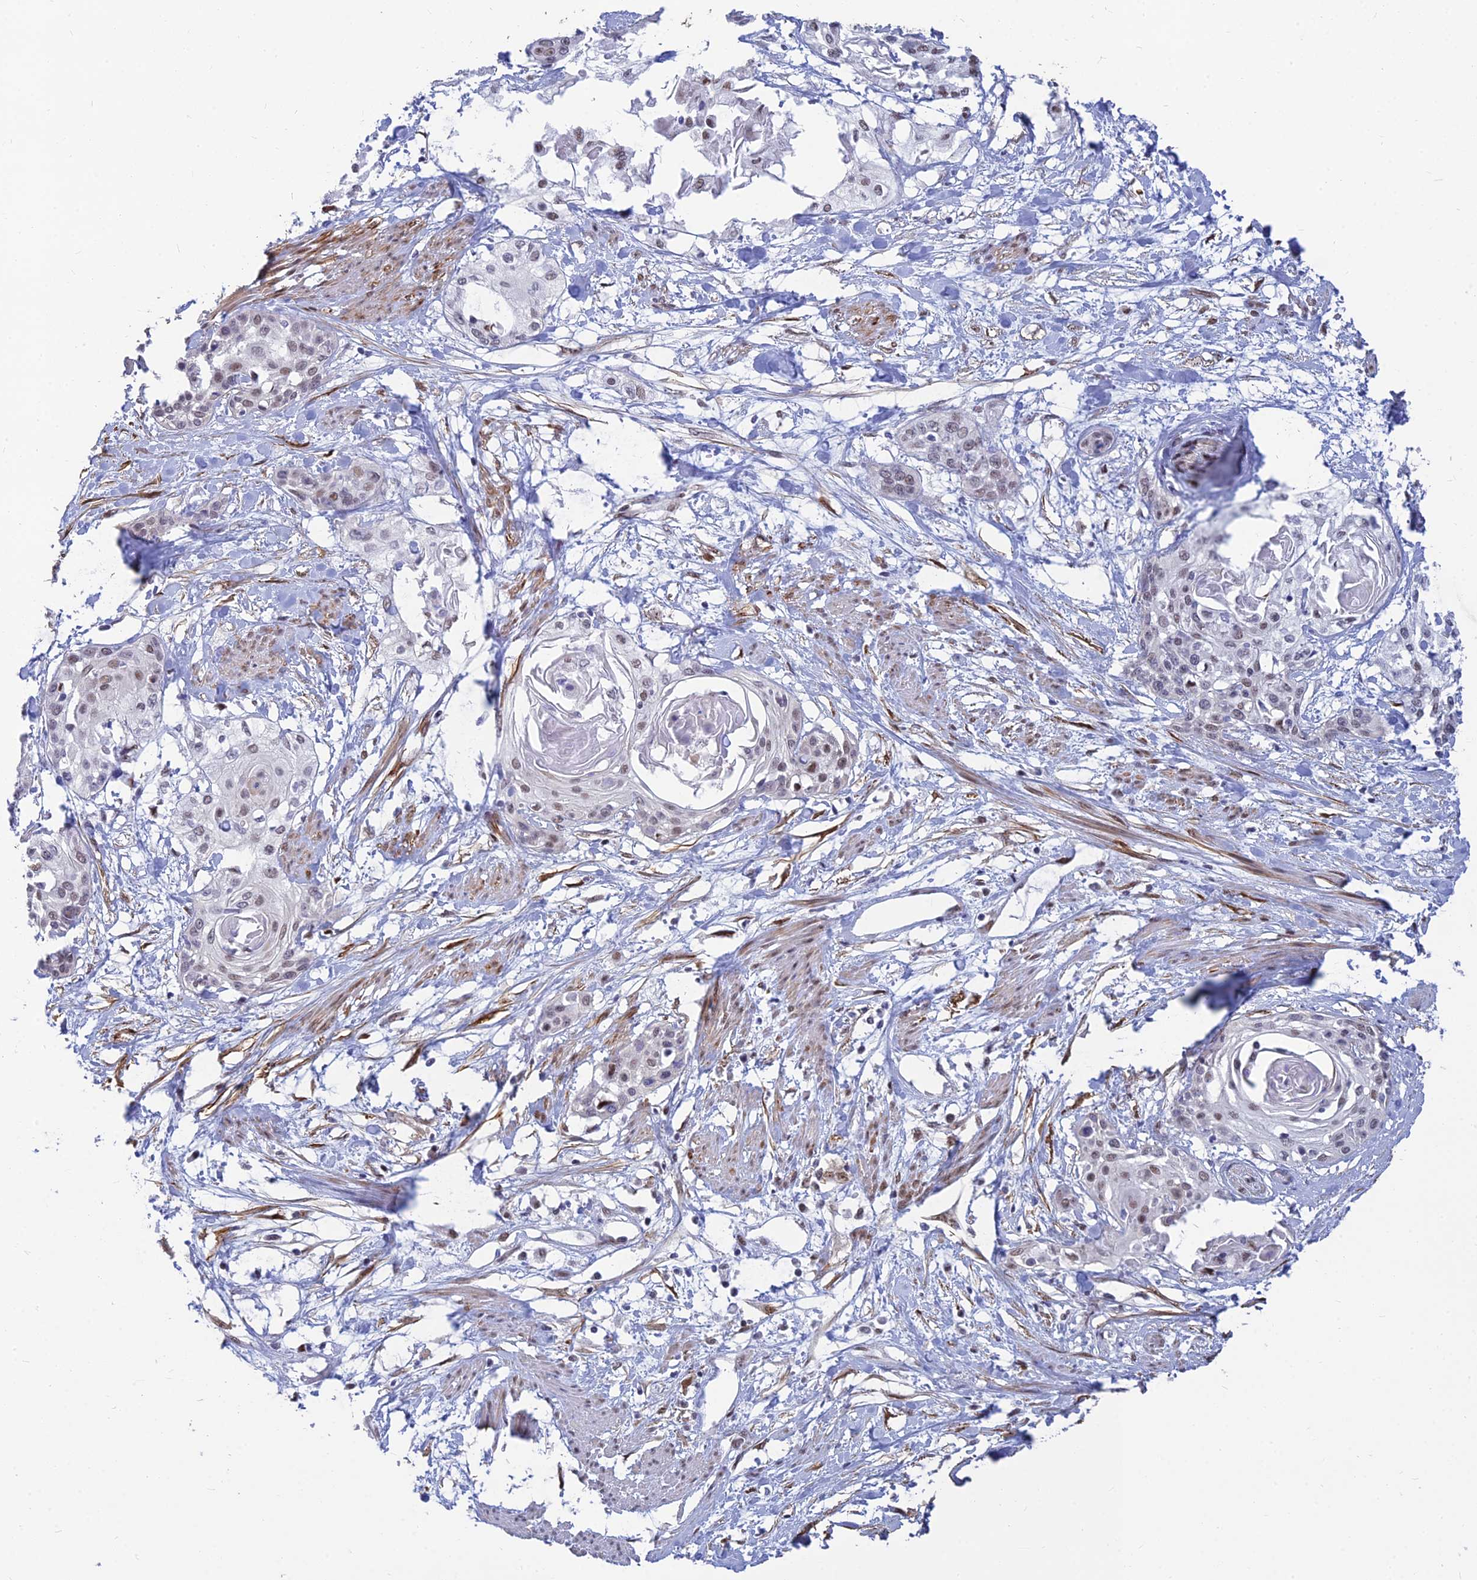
{"staining": {"intensity": "weak", "quantity": "25%-75%", "location": "nuclear"}, "tissue": "cervical cancer", "cell_type": "Tumor cells", "image_type": "cancer", "snomed": [{"axis": "morphology", "description": "Squamous cell carcinoma, NOS"}, {"axis": "topography", "description": "Cervix"}], "caption": "Brown immunohistochemical staining in cervical squamous cell carcinoma displays weak nuclear staining in approximately 25%-75% of tumor cells.", "gene": "CLK4", "patient": {"sex": "female", "age": 57}}